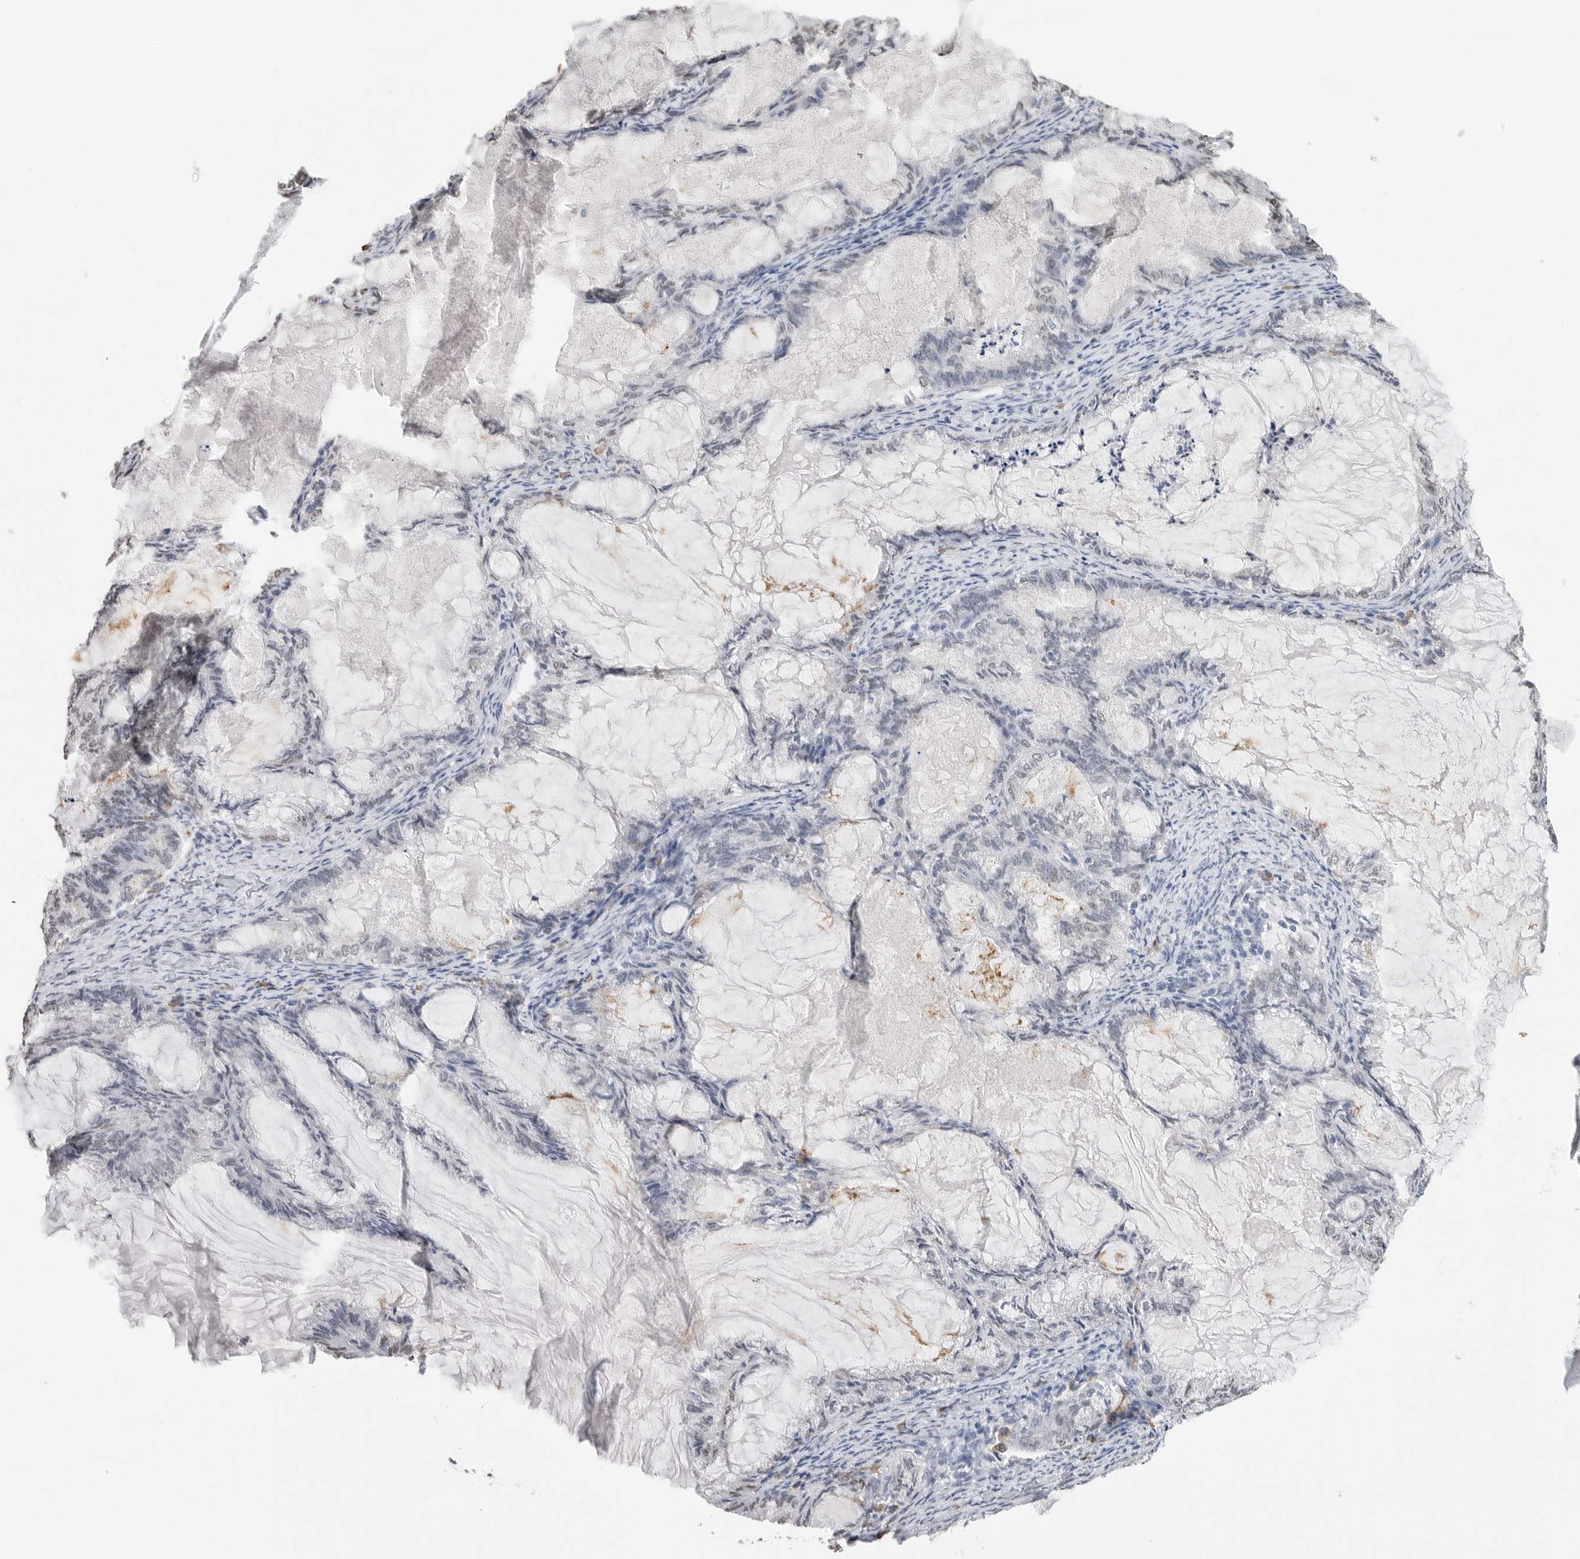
{"staining": {"intensity": "weak", "quantity": "<25%", "location": "nuclear"}, "tissue": "endometrial cancer", "cell_type": "Tumor cells", "image_type": "cancer", "snomed": [{"axis": "morphology", "description": "Adenocarcinoma, NOS"}, {"axis": "topography", "description": "Endometrium"}], "caption": "Endometrial cancer was stained to show a protein in brown. There is no significant staining in tumor cells.", "gene": "ARHGEF10", "patient": {"sex": "female", "age": 86}}